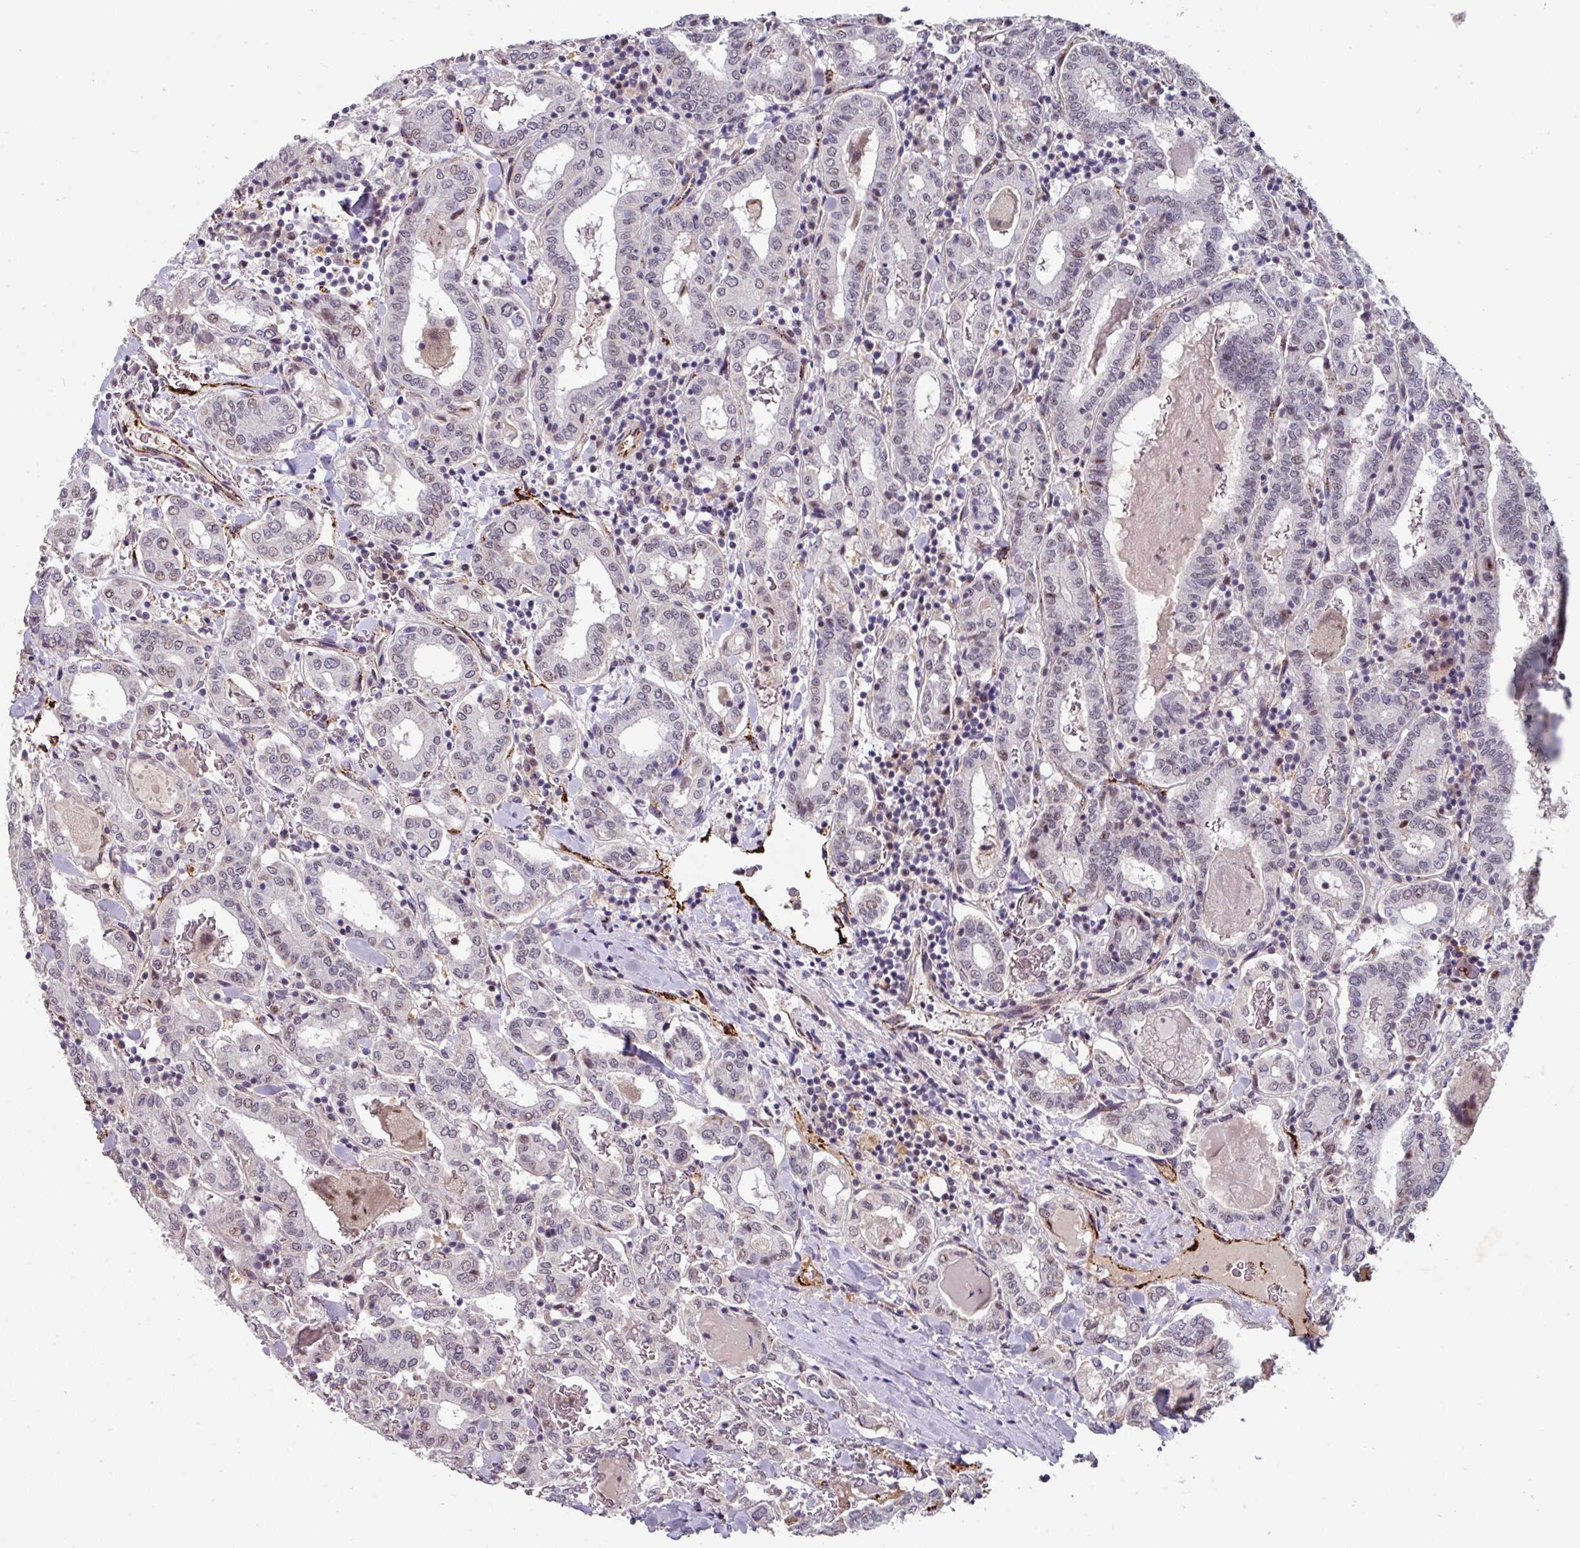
{"staining": {"intensity": "moderate", "quantity": "25%-75%", "location": "nuclear"}, "tissue": "thyroid cancer", "cell_type": "Tumor cells", "image_type": "cancer", "snomed": [{"axis": "morphology", "description": "Papillary adenocarcinoma, NOS"}, {"axis": "topography", "description": "Thyroid gland"}], "caption": "DAB (3,3'-diaminobenzidine) immunohistochemical staining of human thyroid papillary adenocarcinoma displays moderate nuclear protein expression in about 25%-75% of tumor cells.", "gene": "SIDT2", "patient": {"sex": "female", "age": 72}}